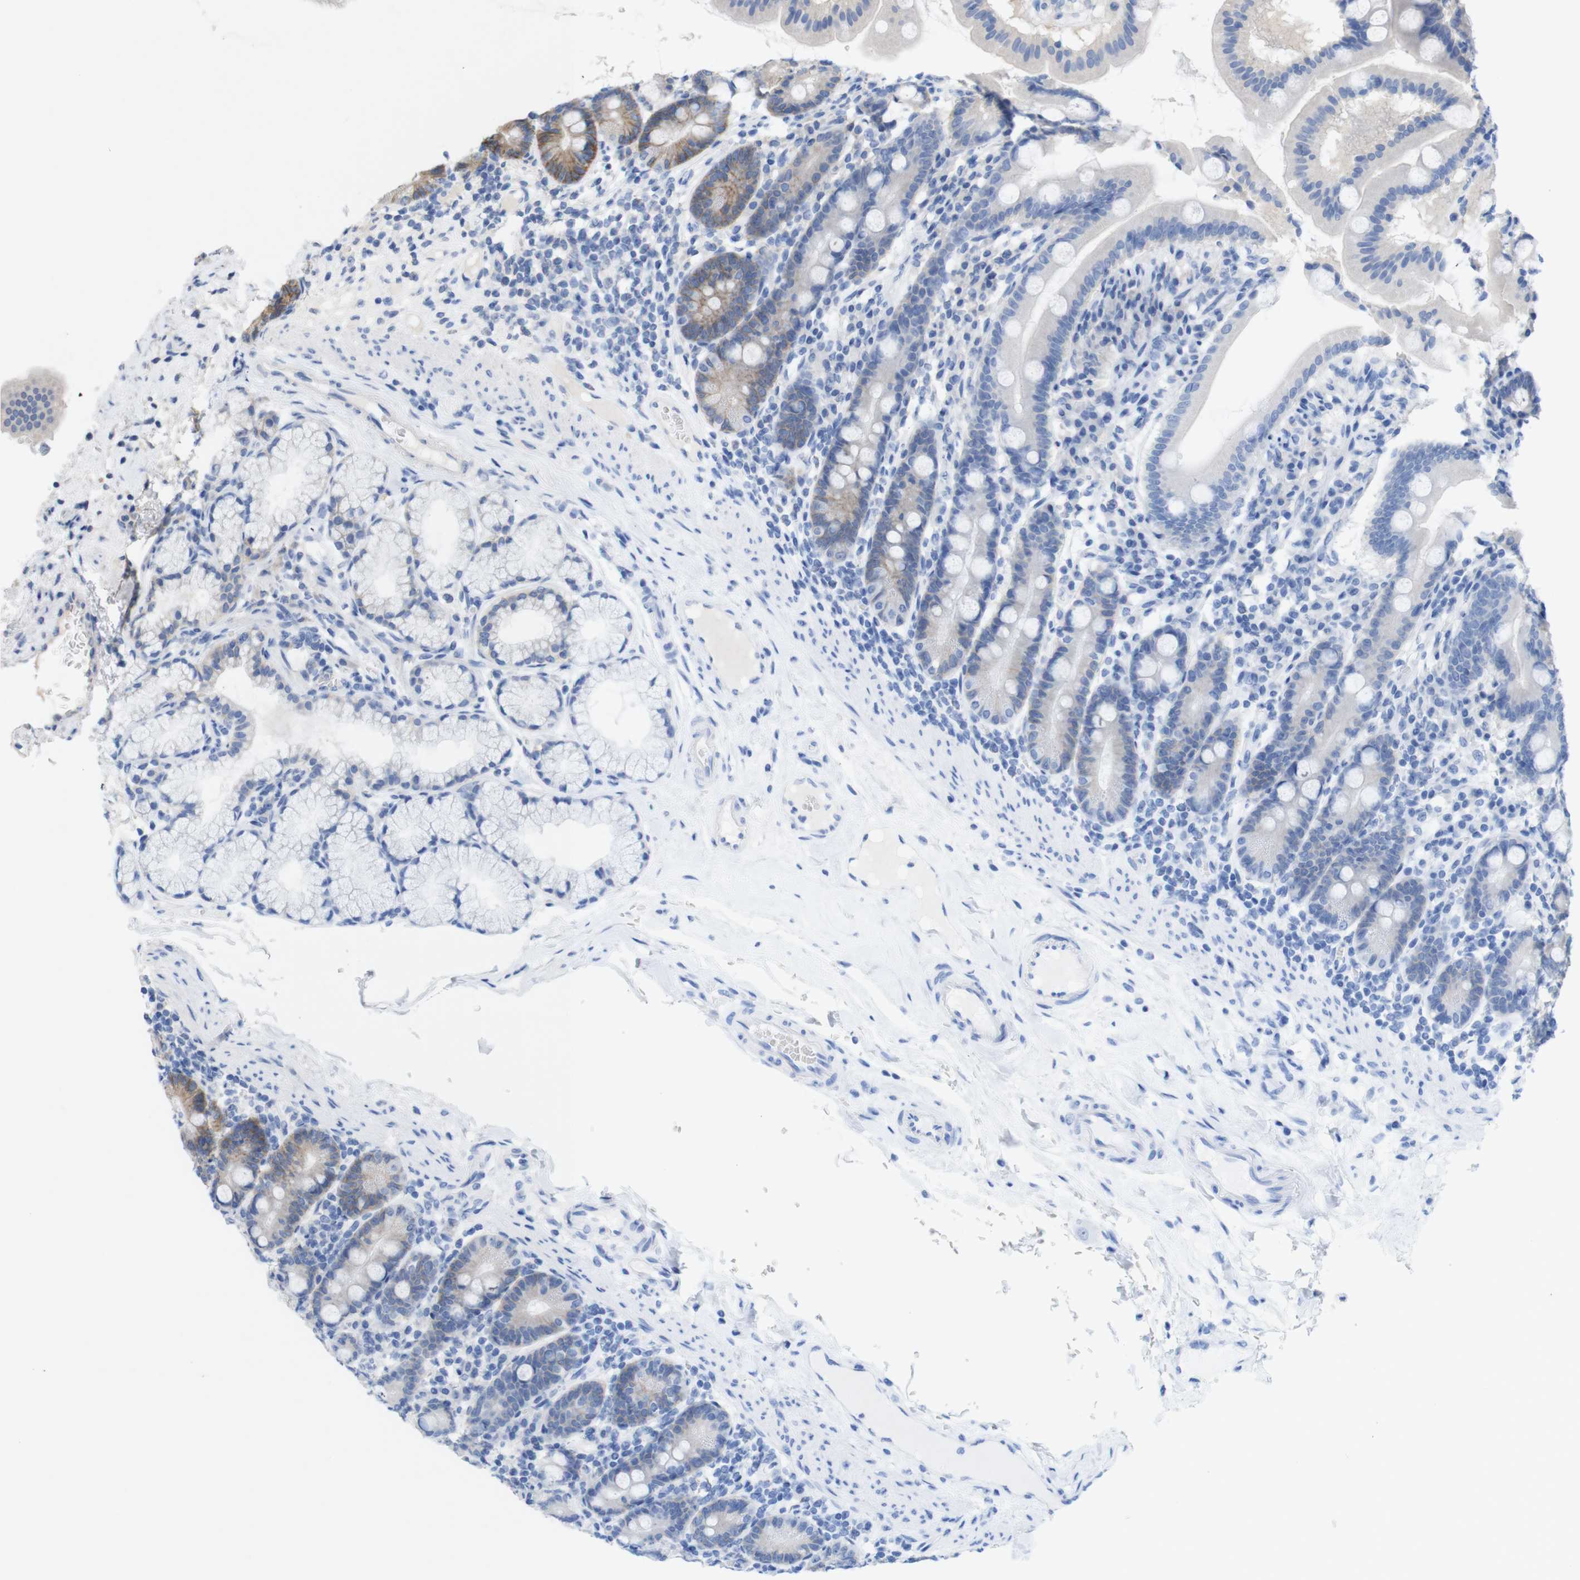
{"staining": {"intensity": "moderate", "quantity": "<25%", "location": "cytoplasmic/membranous"}, "tissue": "duodenum", "cell_type": "Glandular cells", "image_type": "normal", "snomed": [{"axis": "morphology", "description": "Normal tissue, NOS"}, {"axis": "topography", "description": "Duodenum"}], "caption": "DAB immunohistochemical staining of benign human duodenum exhibits moderate cytoplasmic/membranous protein expression in about <25% of glandular cells.", "gene": "KCNS3", "patient": {"sex": "male", "age": 50}}